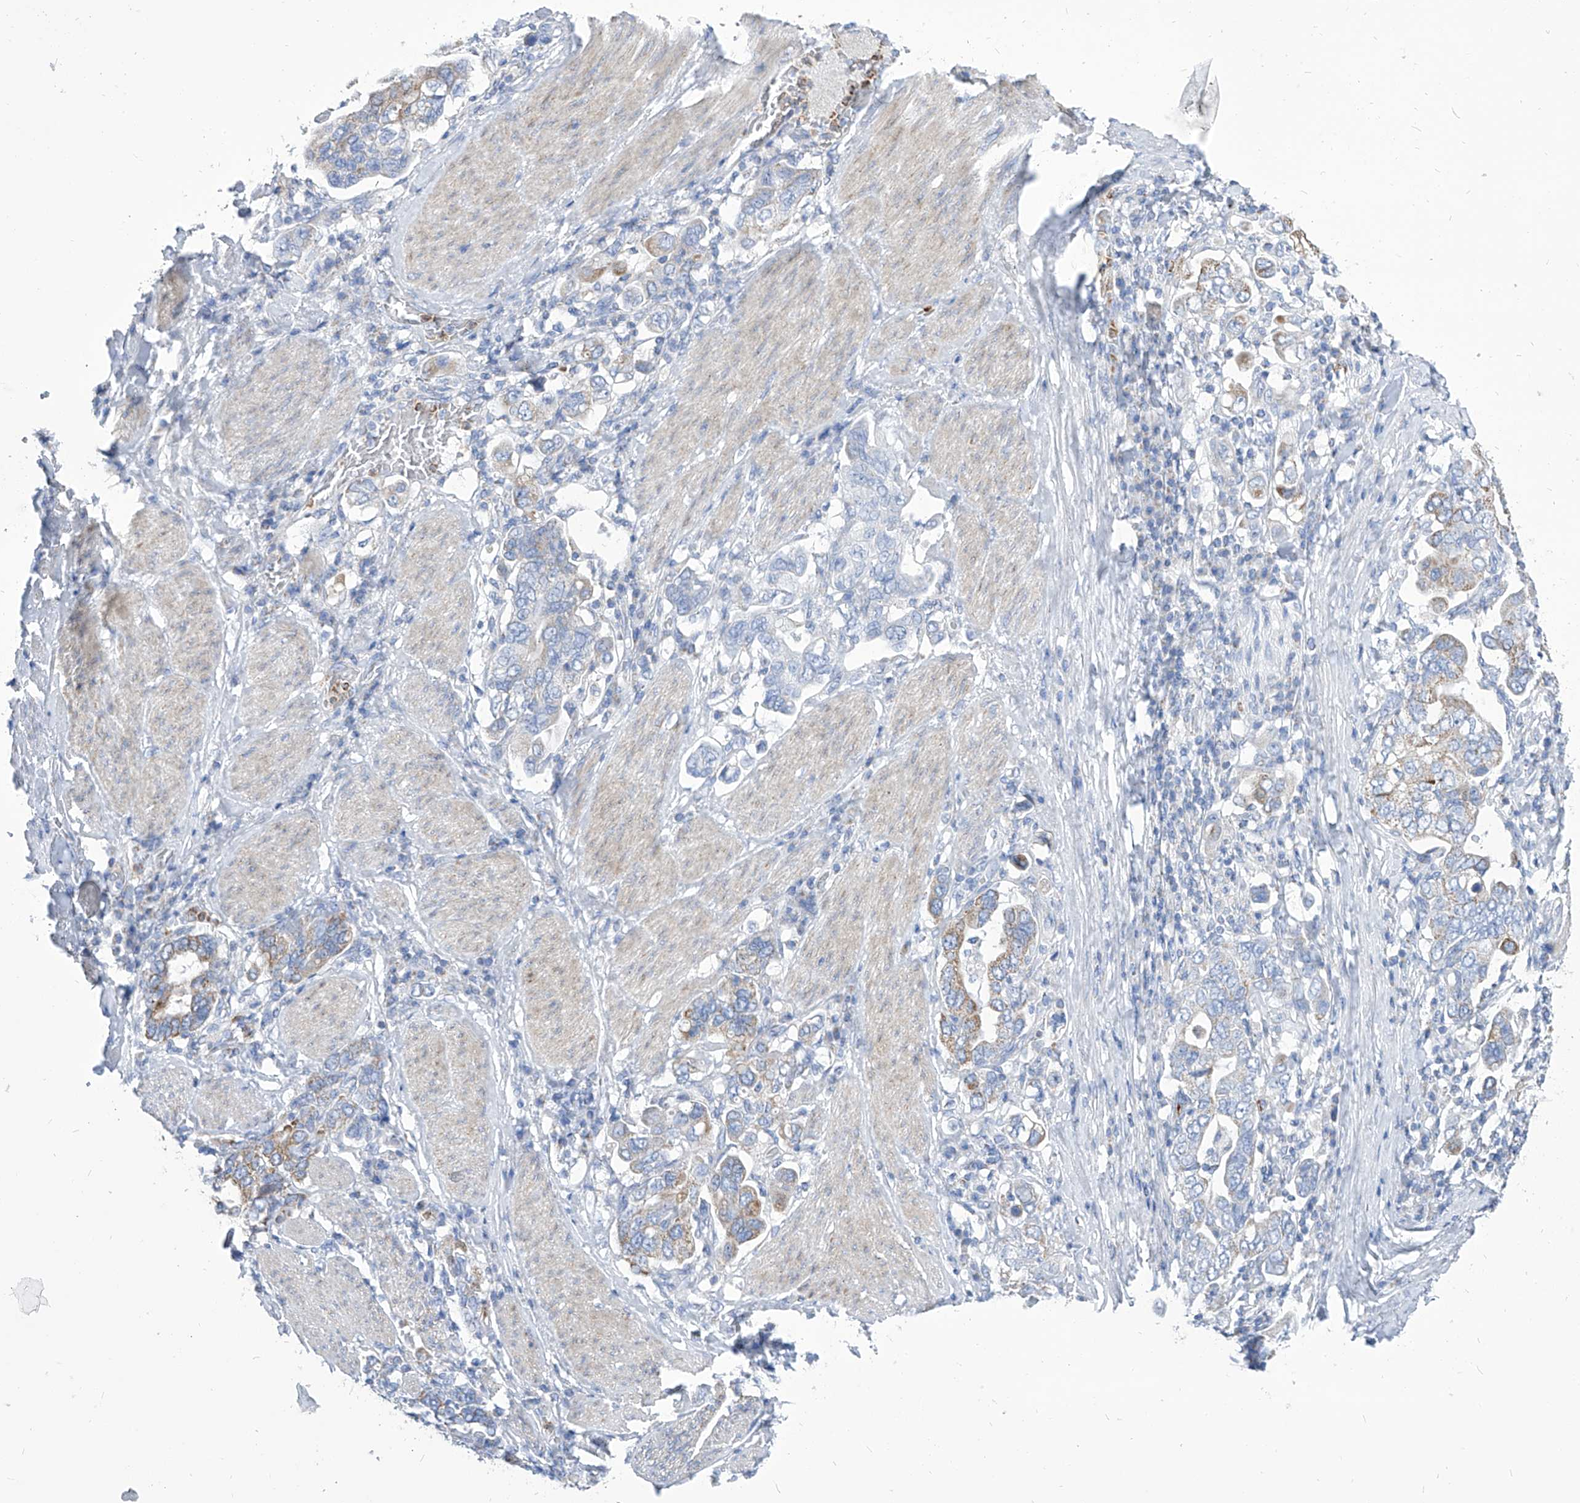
{"staining": {"intensity": "moderate", "quantity": "<25%", "location": "cytoplasmic/membranous"}, "tissue": "stomach cancer", "cell_type": "Tumor cells", "image_type": "cancer", "snomed": [{"axis": "morphology", "description": "Adenocarcinoma, NOS"}, {"axis": "topography", "description": "Stomach, upper"}], "caption": "A low amount of moderate cytoplasmic/membranous expression is identified in about <25% of tumor cells in stomach adenocarcinoma tissue.", "gene": "COQ3", "patient": {"sex": "male", "age": 62}}